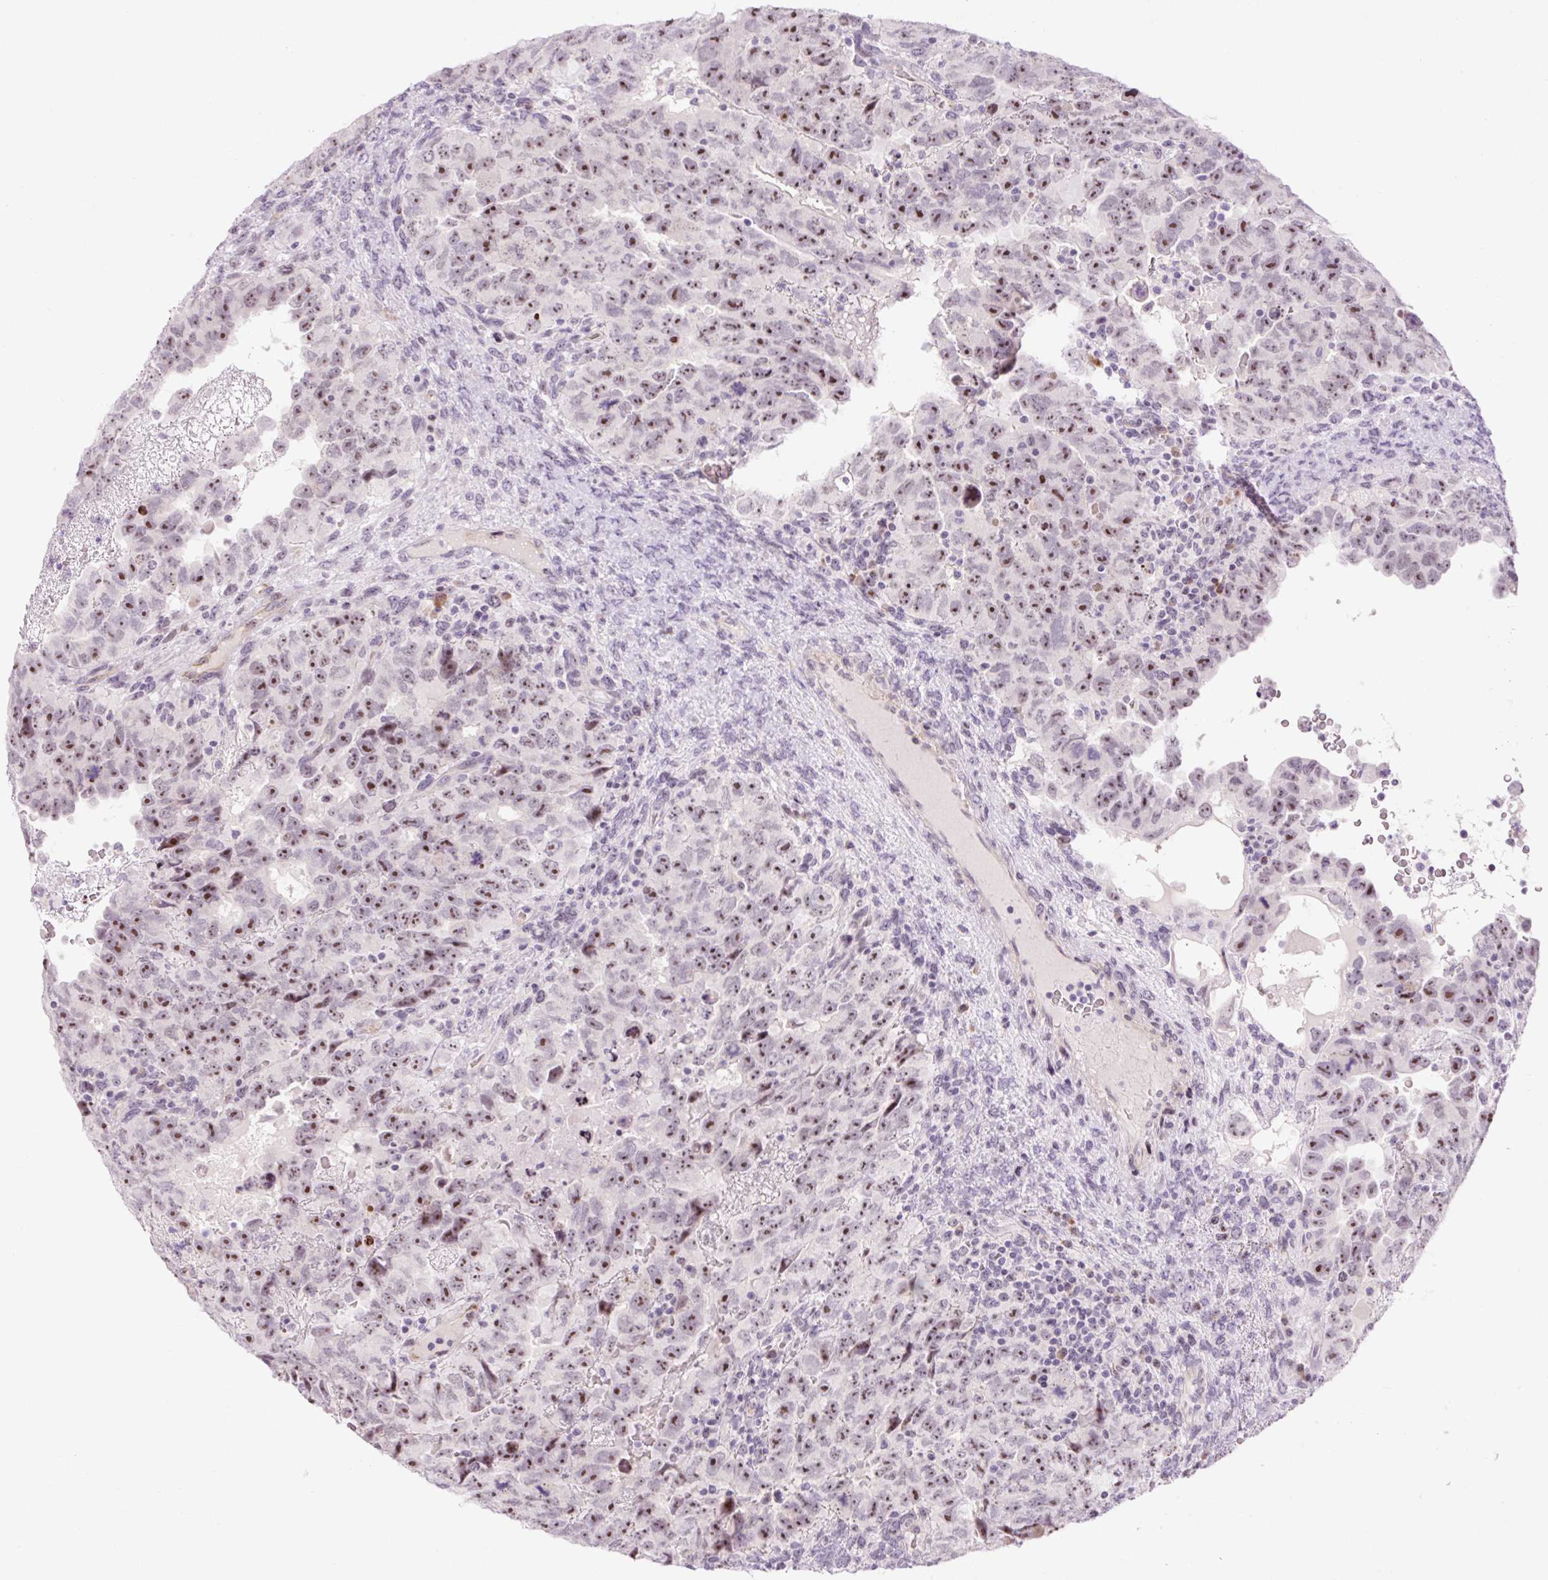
{"staining": {"intensity": "moderate", "quantity": ">75%", "location": "nuclear"}, "tissue": "testis cancer", "cell_type": "Tumor cells", "image_type": "cancer", "snomed": [{"axis": "morphology", "description": "Carcinoma, Embryonal, NOS"}, {"axis": "topography", "description": "Testis"}], "caption": "Immunohistochemistry (IHC) staining of testis cancer (embryonal carcinoma), which exhibits medium levels of moderate nuclear staining in about >75% of tumor cells indicating moderate nuclear protein expression. The staining was performed using DAB (brown) for protein detection and nuclei were counterstained in hematoxylin (blue).", "gene": "ZNF417", "patient": {"sex": "male", "age": 24}}